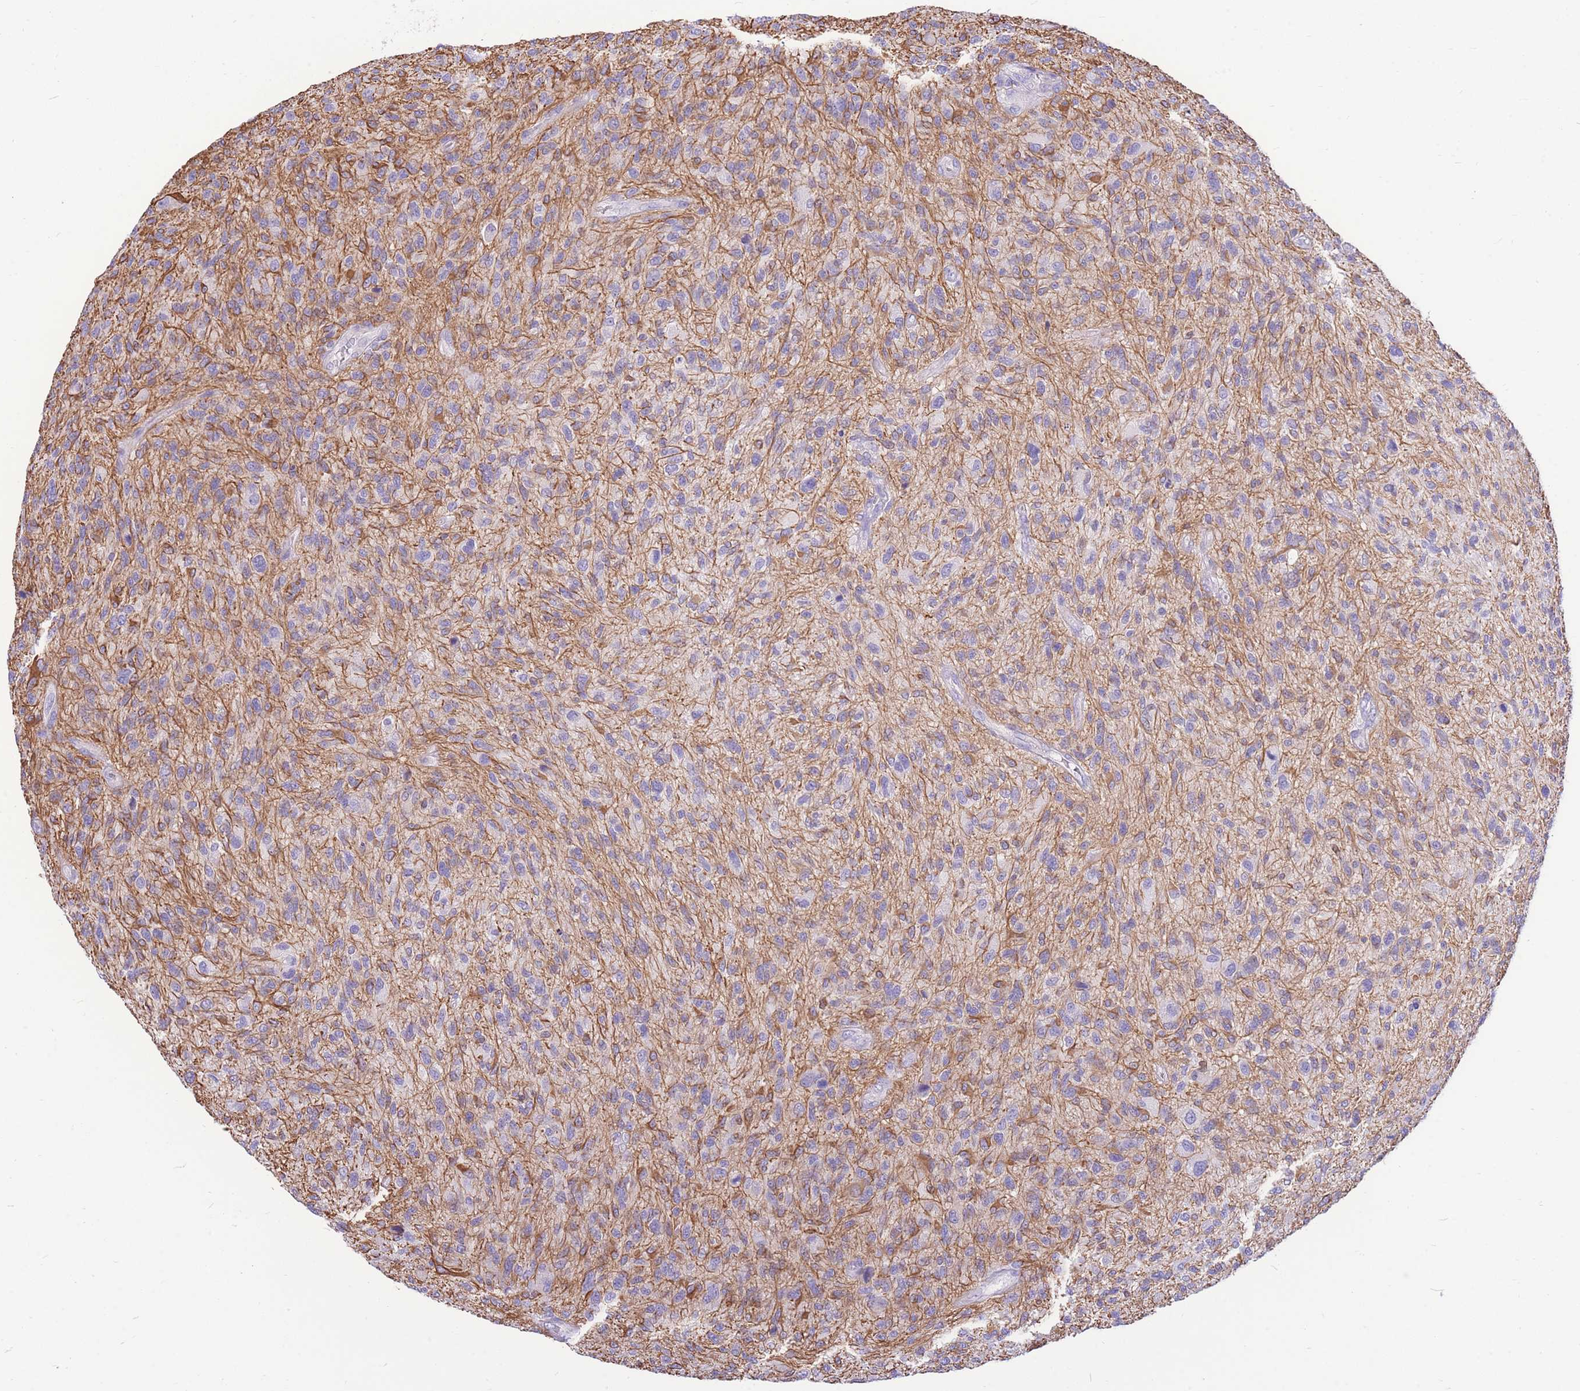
{"staining": {"intensity": "negative", "quantity": "none", "location": "none"}, "tissue": "glioma", "cell_type": "Tumor cells", "image_type": "cancer", "snomed": [{"axis": "morphology", "description": "Glioma, malignant, High grade"}, {"axis": "topography", "description": "Brain"}], "caption": "IHC micrograph of neoplastic tissue: human glioma stained with DAB exhibits no significant protein positivity in tumor cells.", "gene": "ZNF311", "patient": {"sex": "male", "age": 47}}